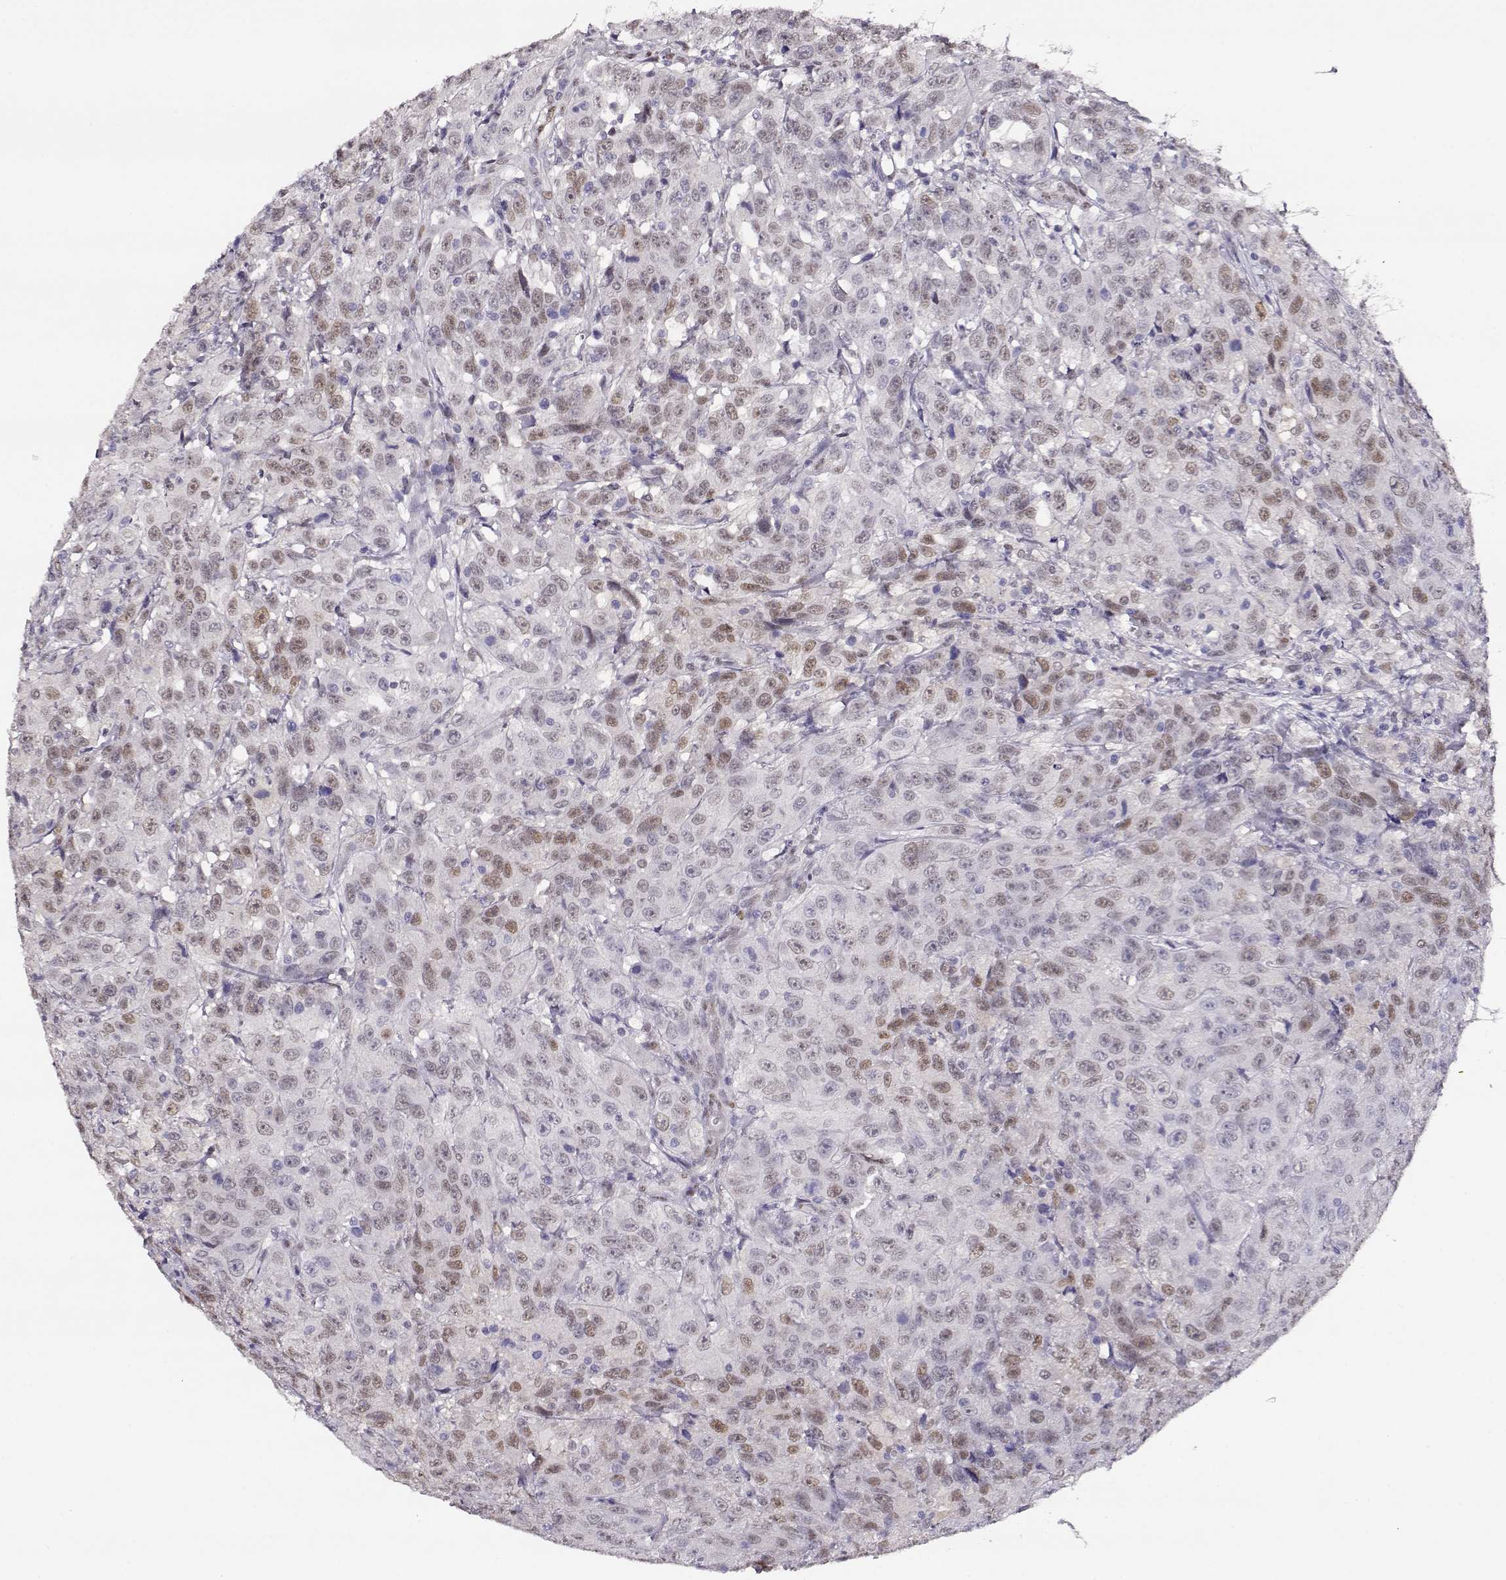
{"staining": {"intensity": "weak", "quantity": "25%-75%", "location": "nuclear"}, "tissue": "urothelial cancer", "cell_type": "Tumor cells", "image_type": "cancer", "snomed": [{"axis": "morphology", "description": "Urothelial carcinoma, NOS"}, {"axis": "morphology", "description": "Urothelial carcinoma, High grade"}, {"axis": "topography", "description": "Urinary bladder"}], "caption": "DAB immunohistochemical staining of human urothelial cancer exhibits weak nuclear protein expression in approximately 25%-75% of tumor cells.", "gene": "POLI", "patient": {"sex": "female", "age": 73}}